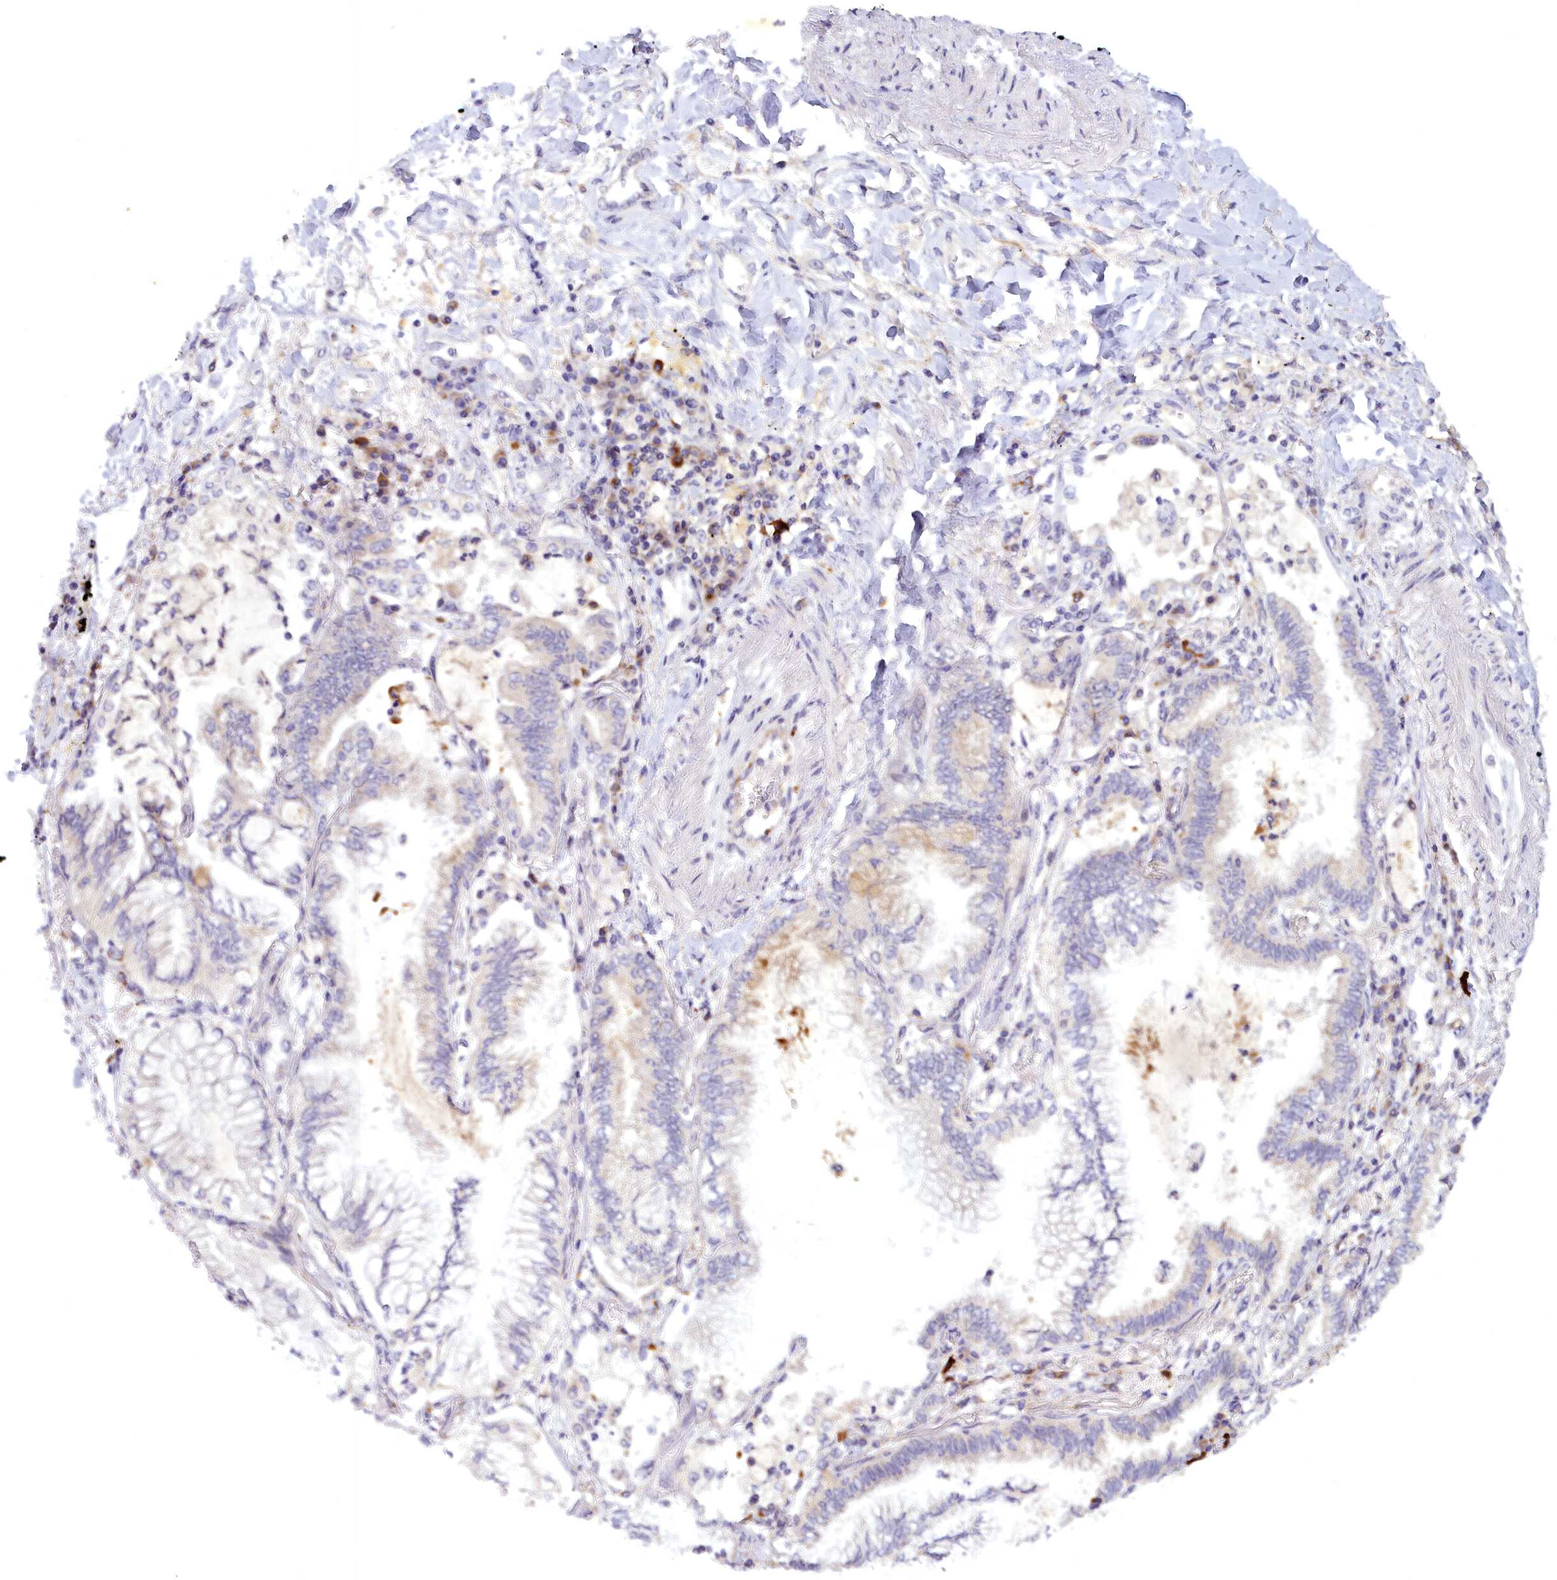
{"staining": {"intensity": "negative", "quantity": "none", "location": "none"}, "tissue": "lung cancer", "cell_type": "Tumor cells", "image_type": "cancer", "snomed": [{"axis": "morphology", "description": "Adenocarcinoma, NOS"}, {"axis": "topography", "description": "Lung"}], "caption": "Histopathology image shows no significant protein expression in tumor cells of lung adenocarcinoma. (DAB immunohistochemistry with hematoxylin counter stain).", "gene": "FAM149B1", "patient": {"sex": "female", "age": 70}}